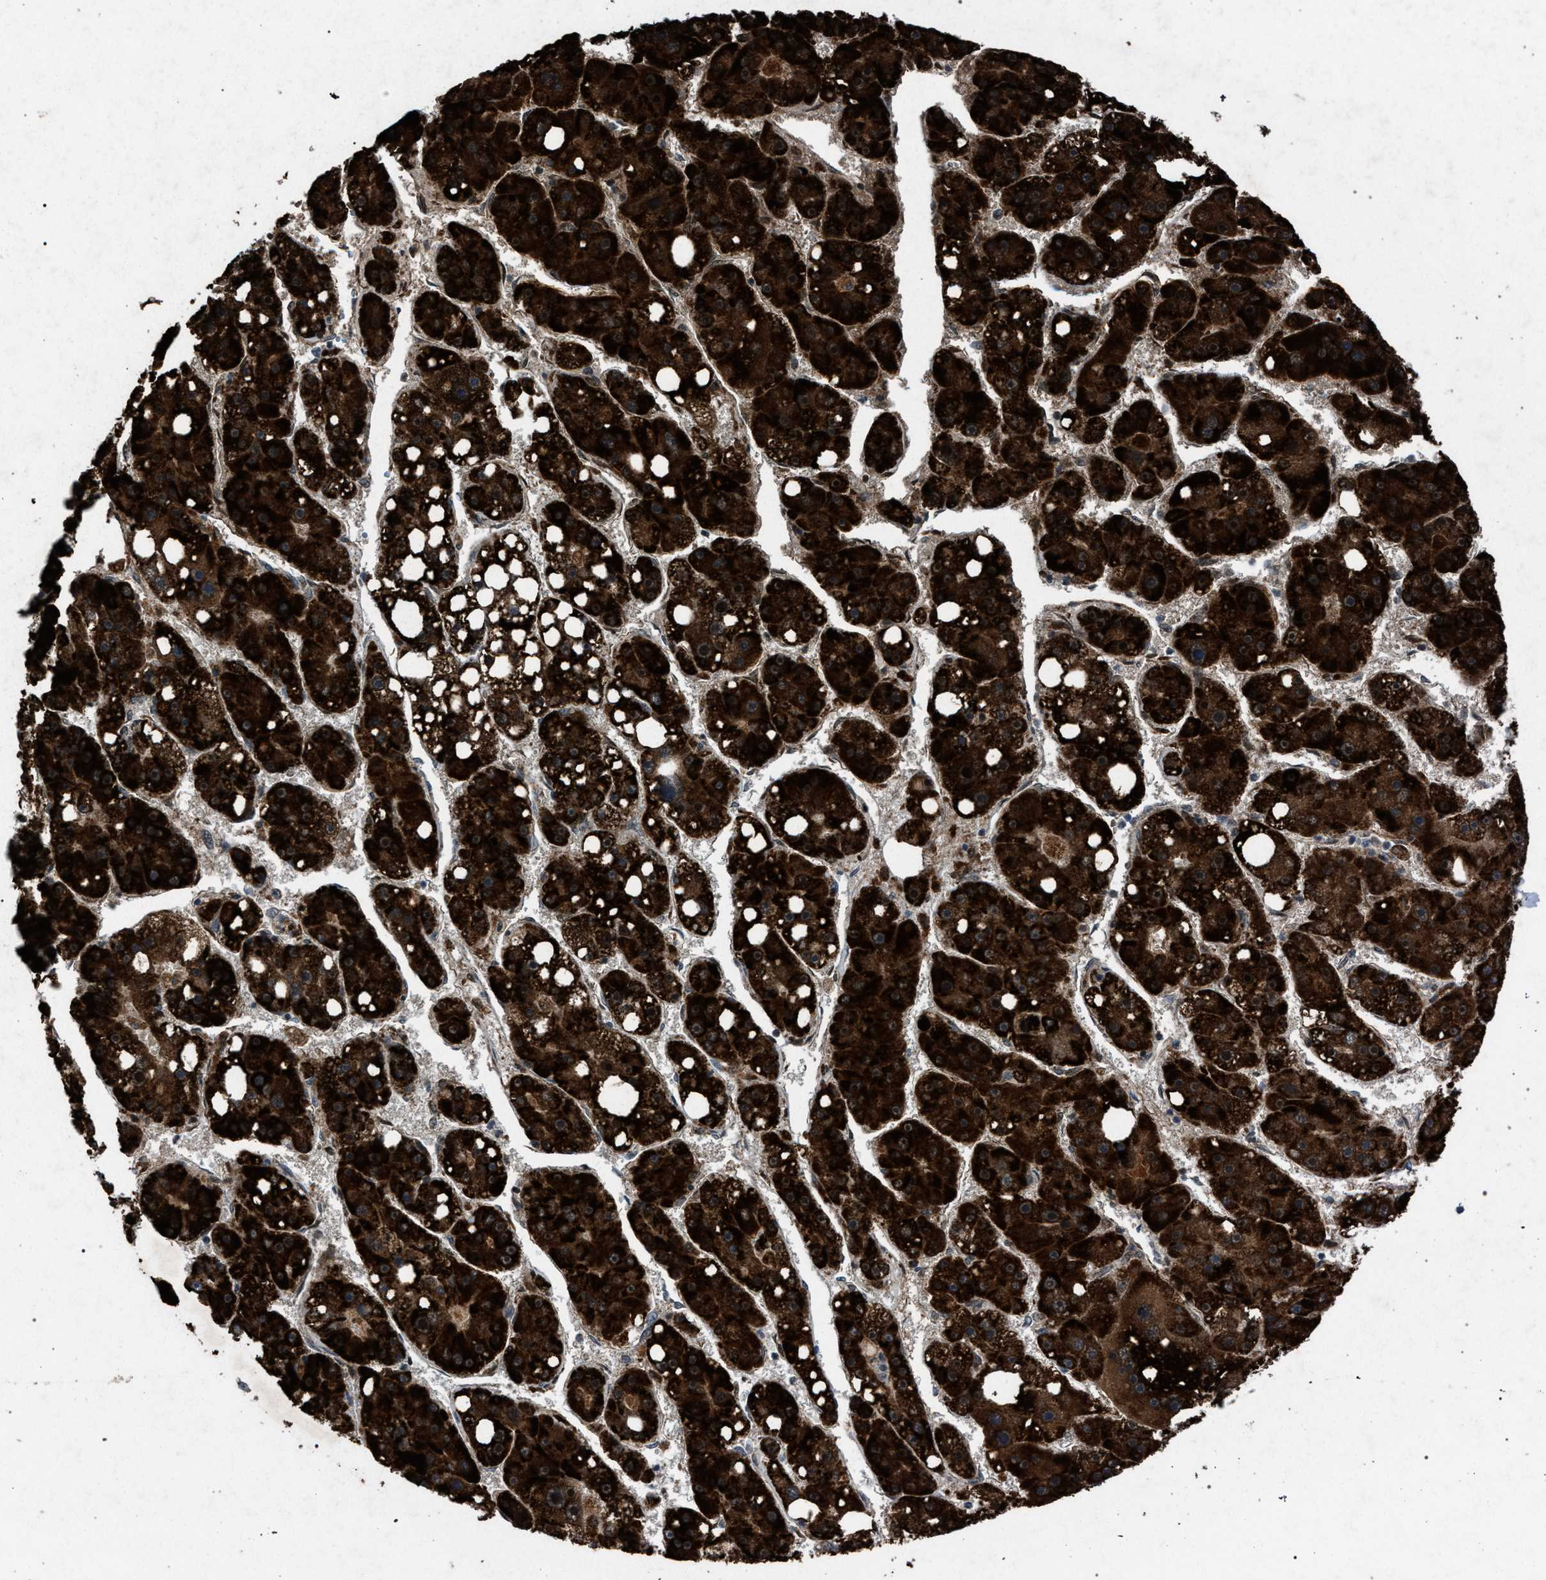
{"staining": {"intensity": "strong", "quantity": ">75%", "location": "cytoplasmic/membranous"}, "tissue": "liver cancer", "cell_type": "Tumor cells", "image_type": "cancer", "snomed": [{"axis": "morphology", "description": "Carcinoma, Hepatocellular, NOS"}, {"axis": "topography", "description": "Liver"}], "caption": "About >75% of tumor cells in liver cancer exhibit strong cytoplasmic/membranous protein staining as visualized by brown immunohistochemical staining.", "gene": "HSD17B4", "patient": {"sex": "female", "age": 61}}